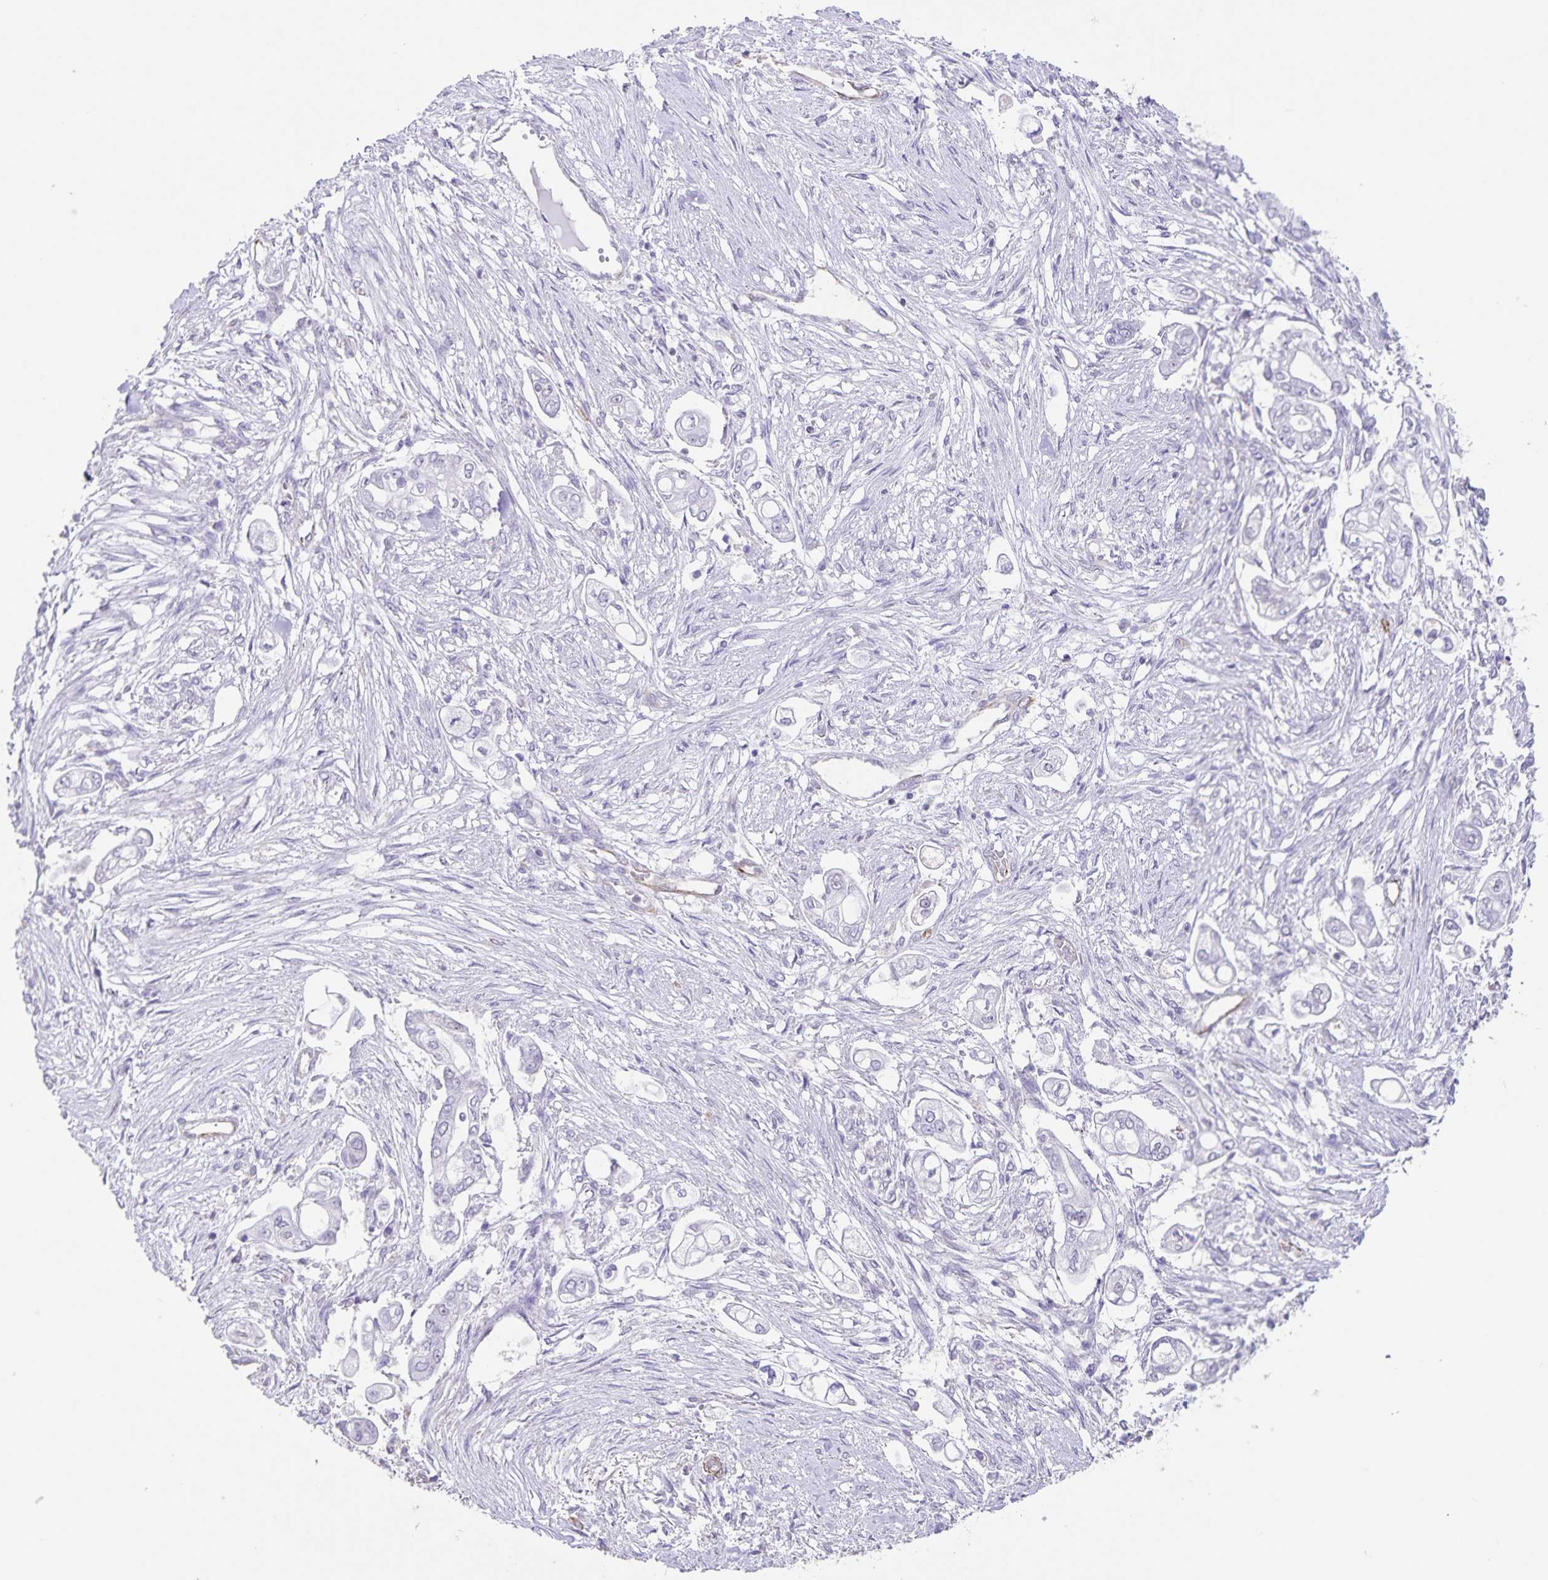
{"staining": {"intensity": "negative", "quantity": "none", "location": "none"}, "tissue": "pancreatic cancer", "cell_type": "Tumor cells", "image_type": "cancer", "snomed": [{"axis": "morphology", "description": "Adenocarcinoma, NOS"}, {"axis": "topography", "description": "Pancreas"}], "caption": "This is an immunohistochemistry image of human pancreatic cancer (adenocarcinoma). There is no staining in tumor cells.", "gene": "SYNM", "patient": {"sex": "female", "age": 69}}